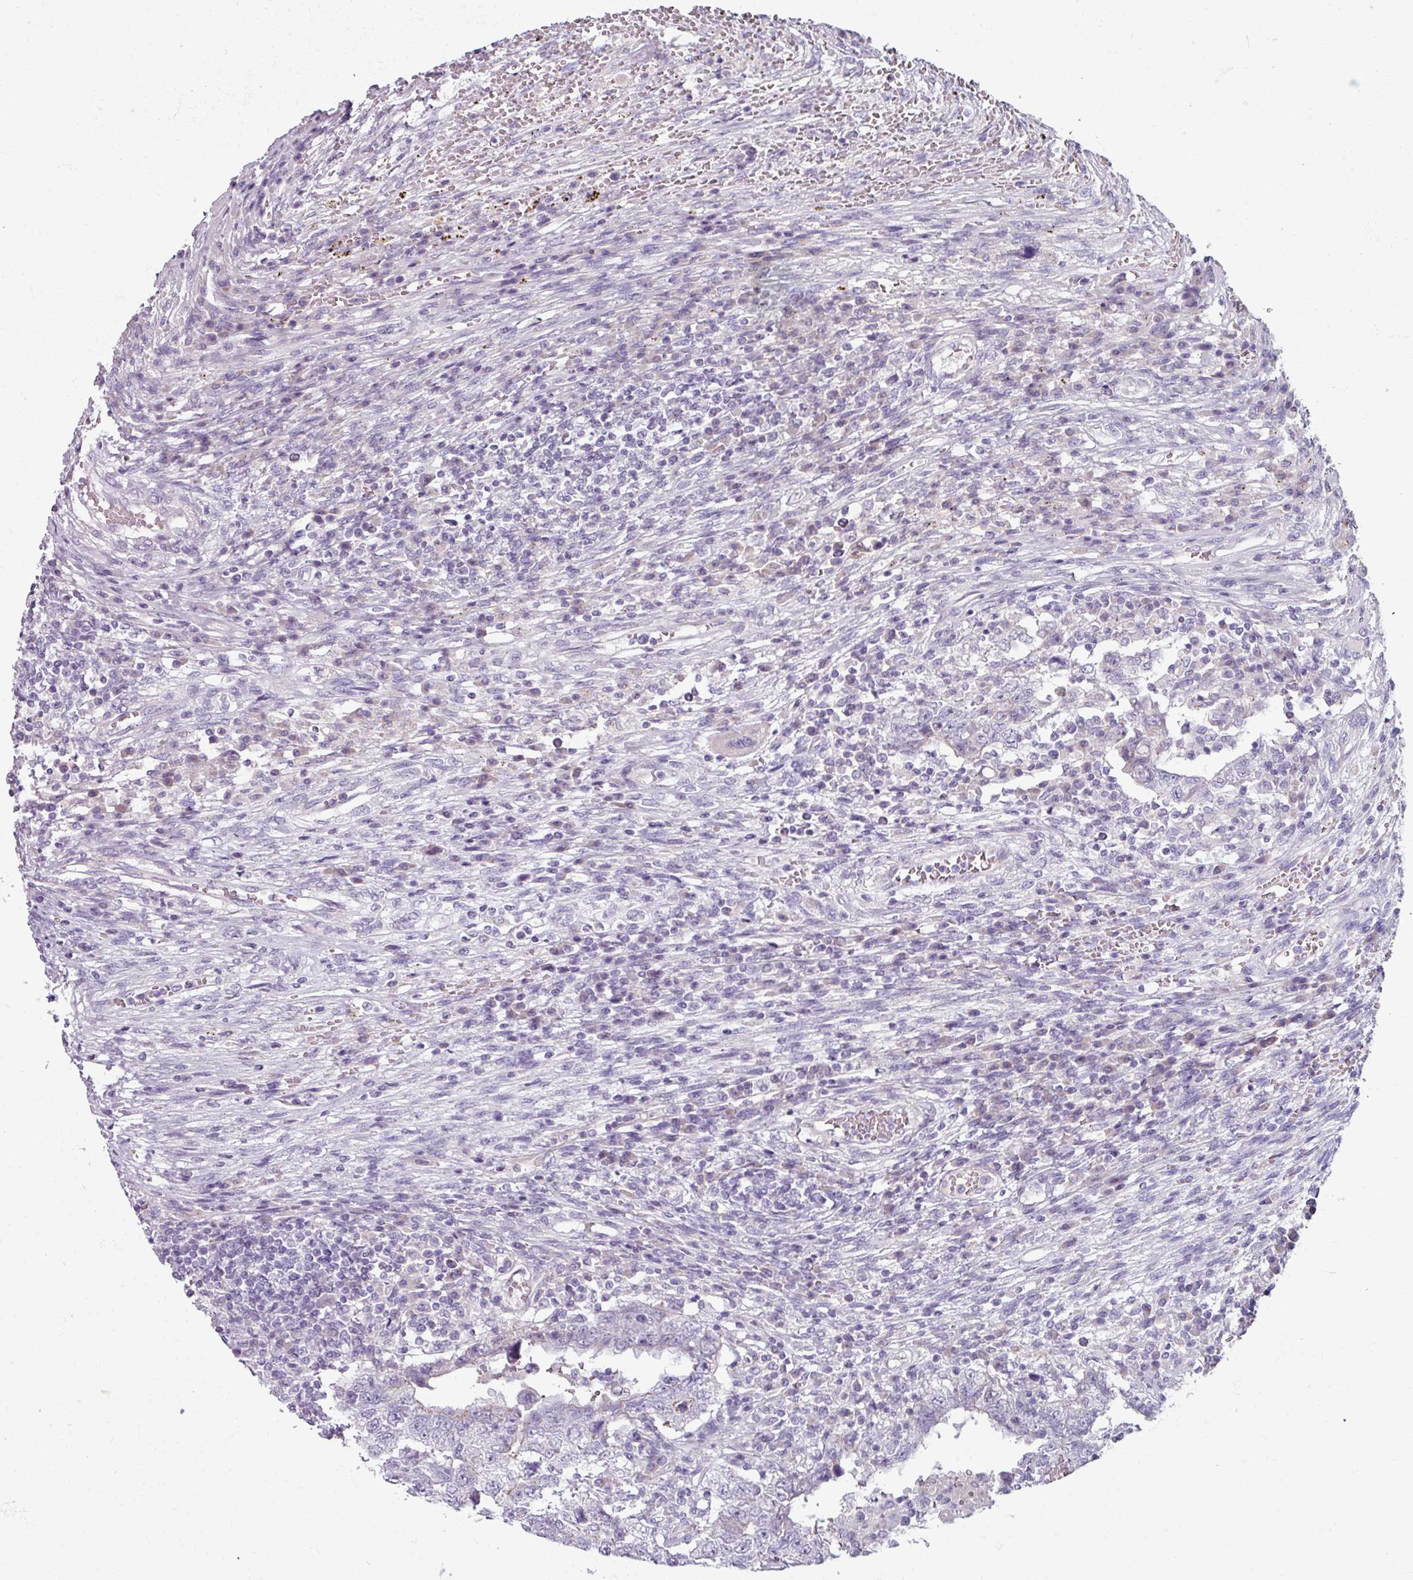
{"staining": {"intensity": "negative", "quantity": "none", "location": "none"}, "tissue": "testis cancer", "cell_type": "Tumor cells", "image_type": "cancer", "snomed": [{"axis": "morphology", "description": "Carcinoma, Embryonal, NOS"}, {"axis": "topography", "description": "Testis"}], "caption": "Human testis embryonal carcinoma stained for a protein using IHC exhibits no expression in tumor cells.", "gene": "SMIM11", "patient": {"sex": "male", "age": 26}}